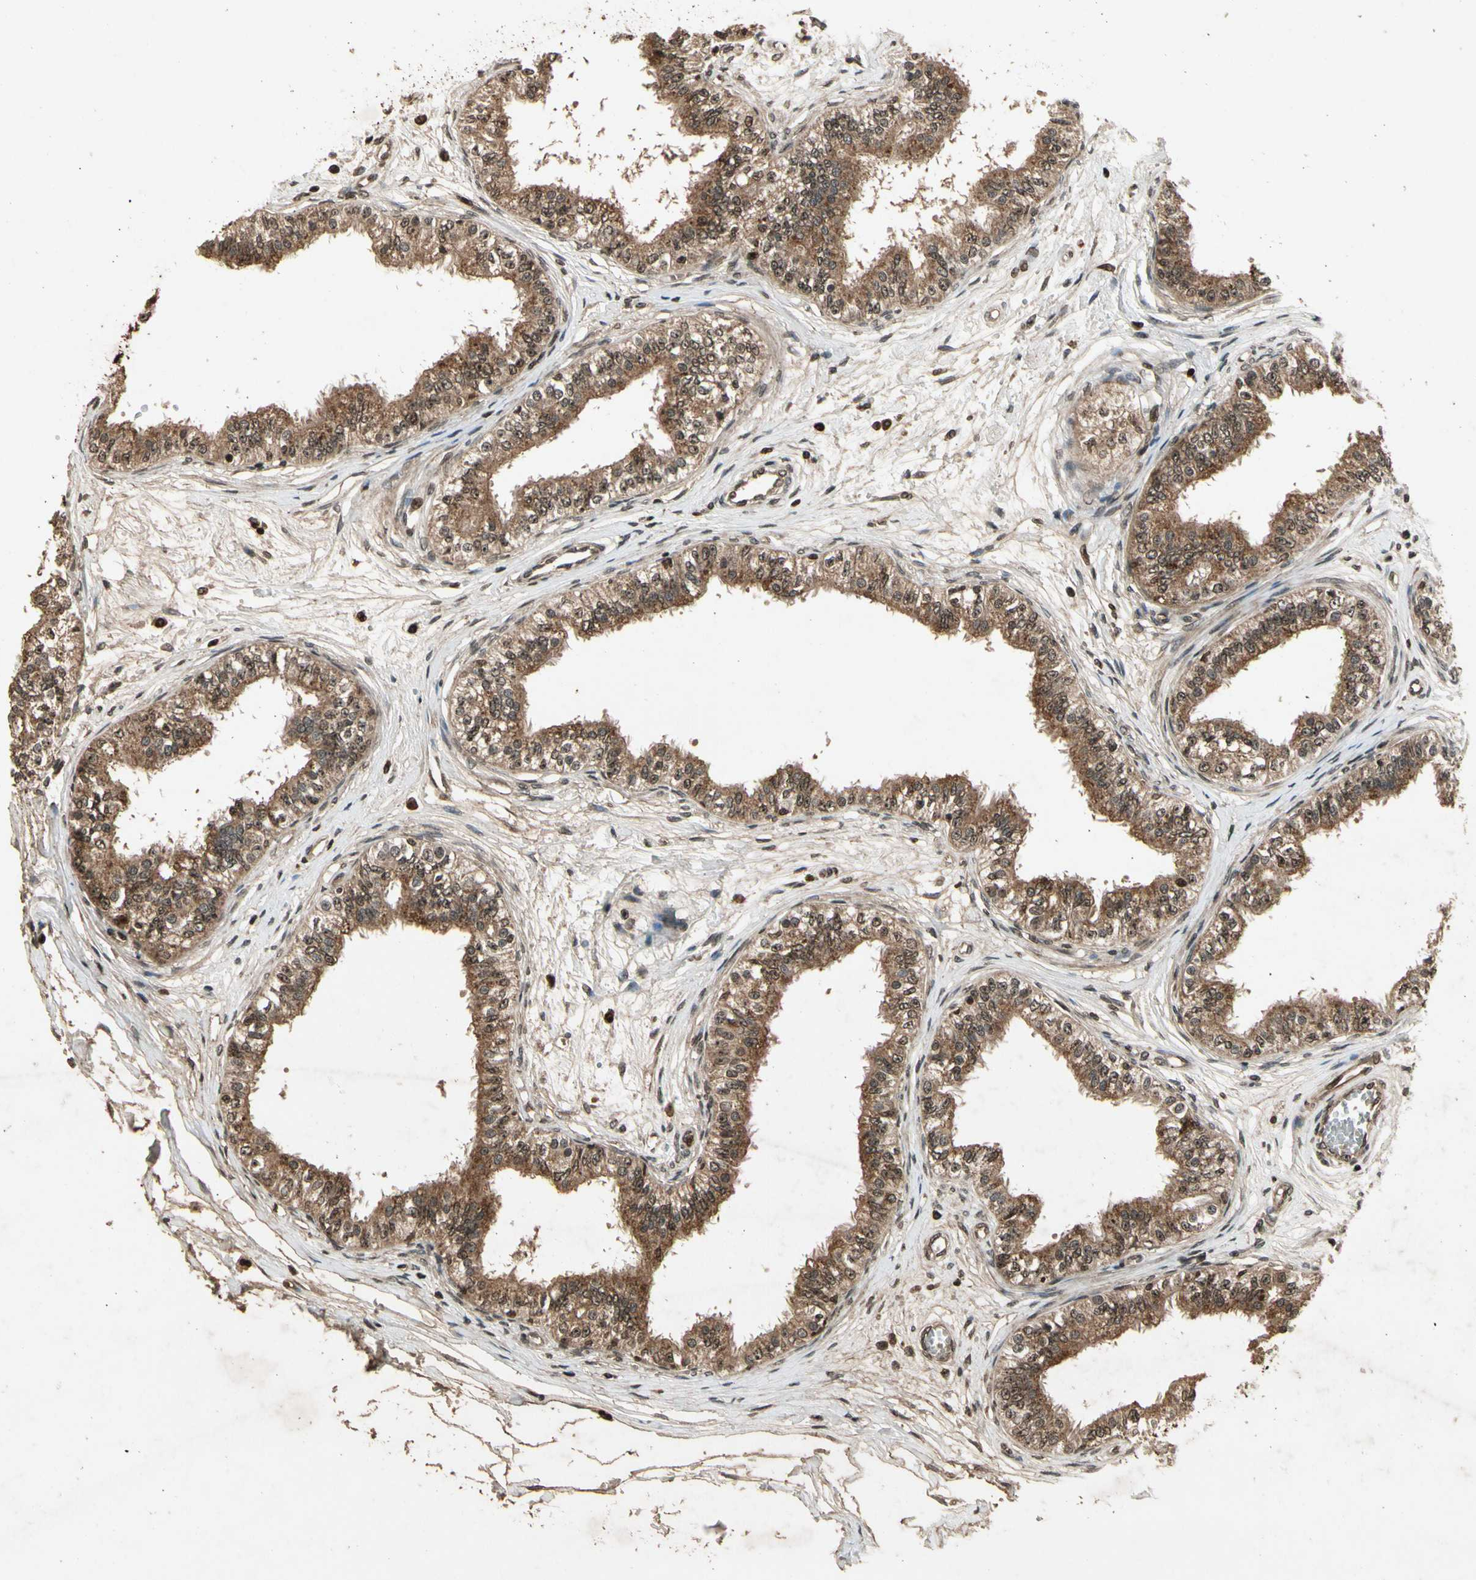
{"staining": {"intensity": "moderate", "quantity": ">75%", "location": "cytoplasmic/membranous"}, "tissue": "epididymis", "cell_type": "Glandular cells", "image_type": "normal", "snomed": [{"axis": "morphology", "description": "Normal tissue, NOS"}, {"axis": "morphology", "description": "Adenocarcinoma, metastatic, NOS"}, {"axis": "topography", "description": "Testis"}, {"axis": "topography", "description": "Epididymis"}], "caption": "High-magnification brightfield microscopy of benign epididymis stained with DAB (brown) and counterstained with hematoxylin (blue). glandular cells exhibit moderate cytoplasmic/membranous positivity is appreciated in approximately>75% of cells.", "gene": "GLRX", "patient": {"sex": "male", "age": 26}}